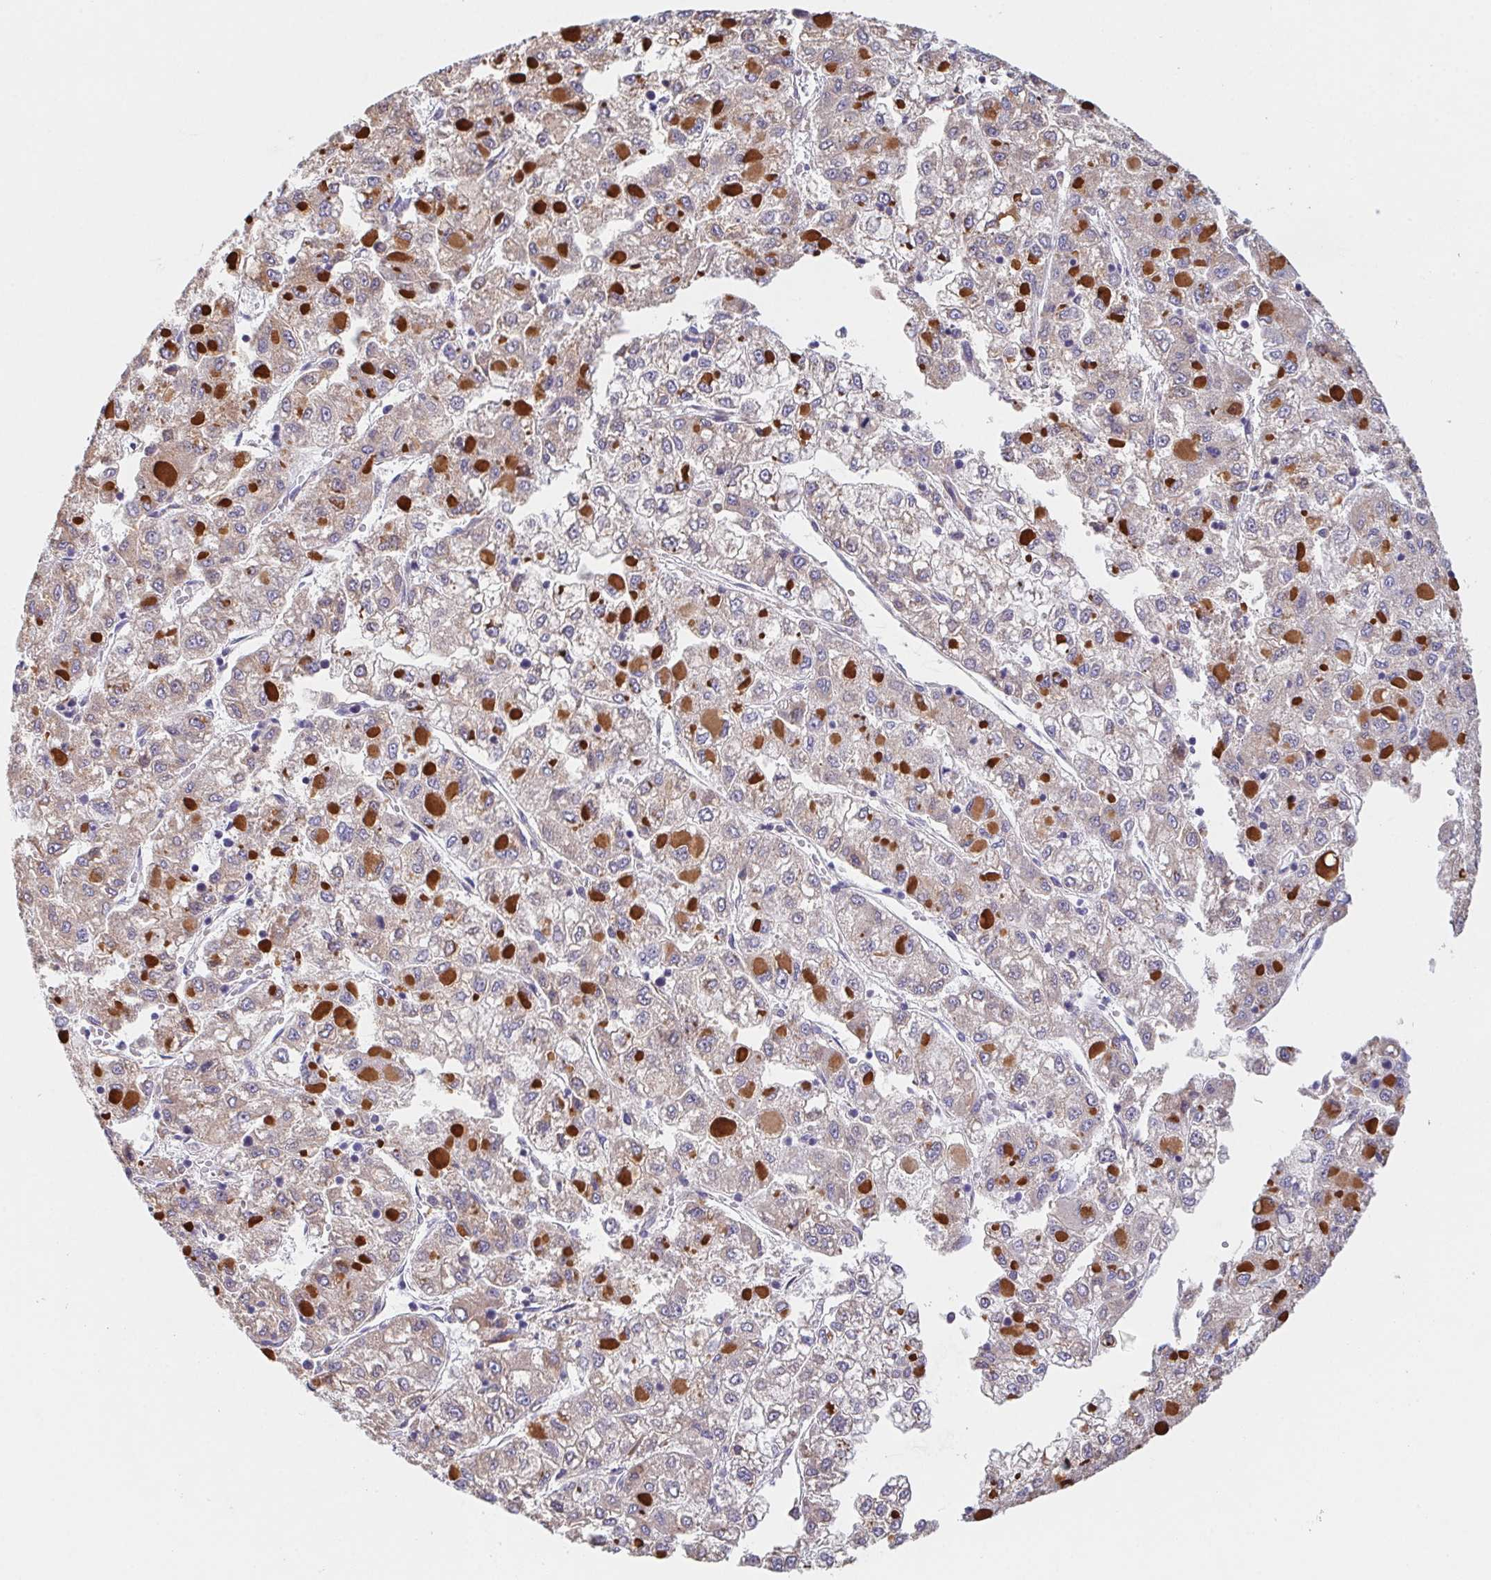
{"staining": {"intensity": "weak", "quantity": "25%-75%", "location": "cytoplasmic/membranous"}, "tissue": "liver cancer", "cell_type": "Tumor cells", "image_type": "cancer", "snomed": [{"axis": "morphology", "description": "Carcinoma, Hepatocellular, NOS"}, {"axis": "topography", "description": "Liver"}], "caption": "A low amount of weak cytoplasmic/membranous positivity is identified in about 25%-75% of tumor cells in liver hepatocellular carcinoma tissue.", "gene": "ADAM8", "patient": {"sex": "male", "age": 40}}